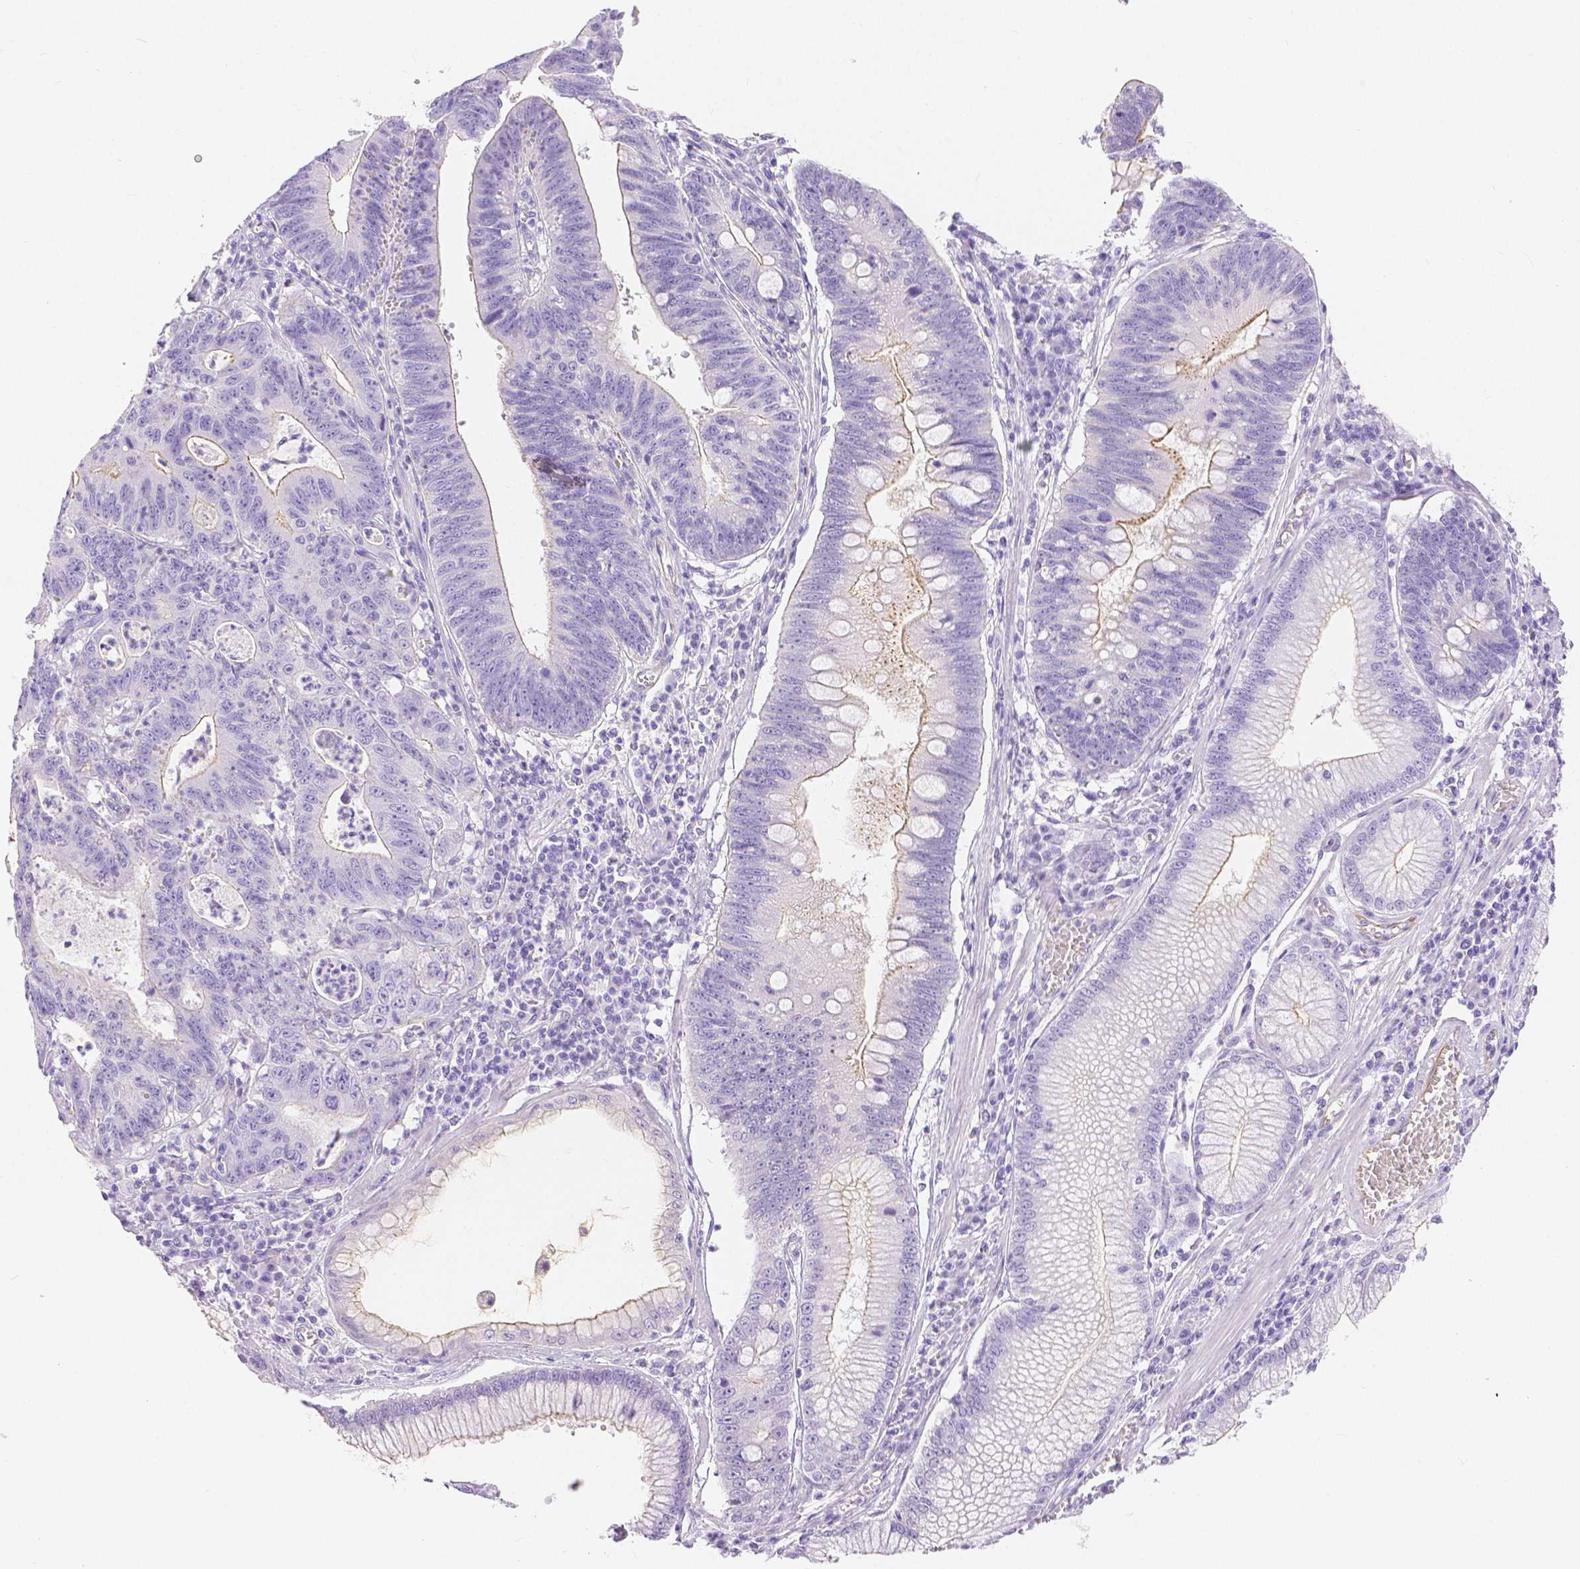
{"staining": {"intensity": "weak", "quantity": "<25%", "location": "cytoplasmic/membranous"}, "tissue": "stomach cancer", "cell_type": "Tumor cells", "image_type": "cancer", "snomed": [{"axis": "morphology", "description": "Adenocarcinoma, NOS"}, {"axis": "topography", "description": "Stomach"}], "caption": "Immunohistochemical staining of human stomach cancer (adenocarcinoma) demonstrates no significant positivity in tumor cells.", "gene": "SLC27A5", "patient": {"sex": "male", "age": 59}}